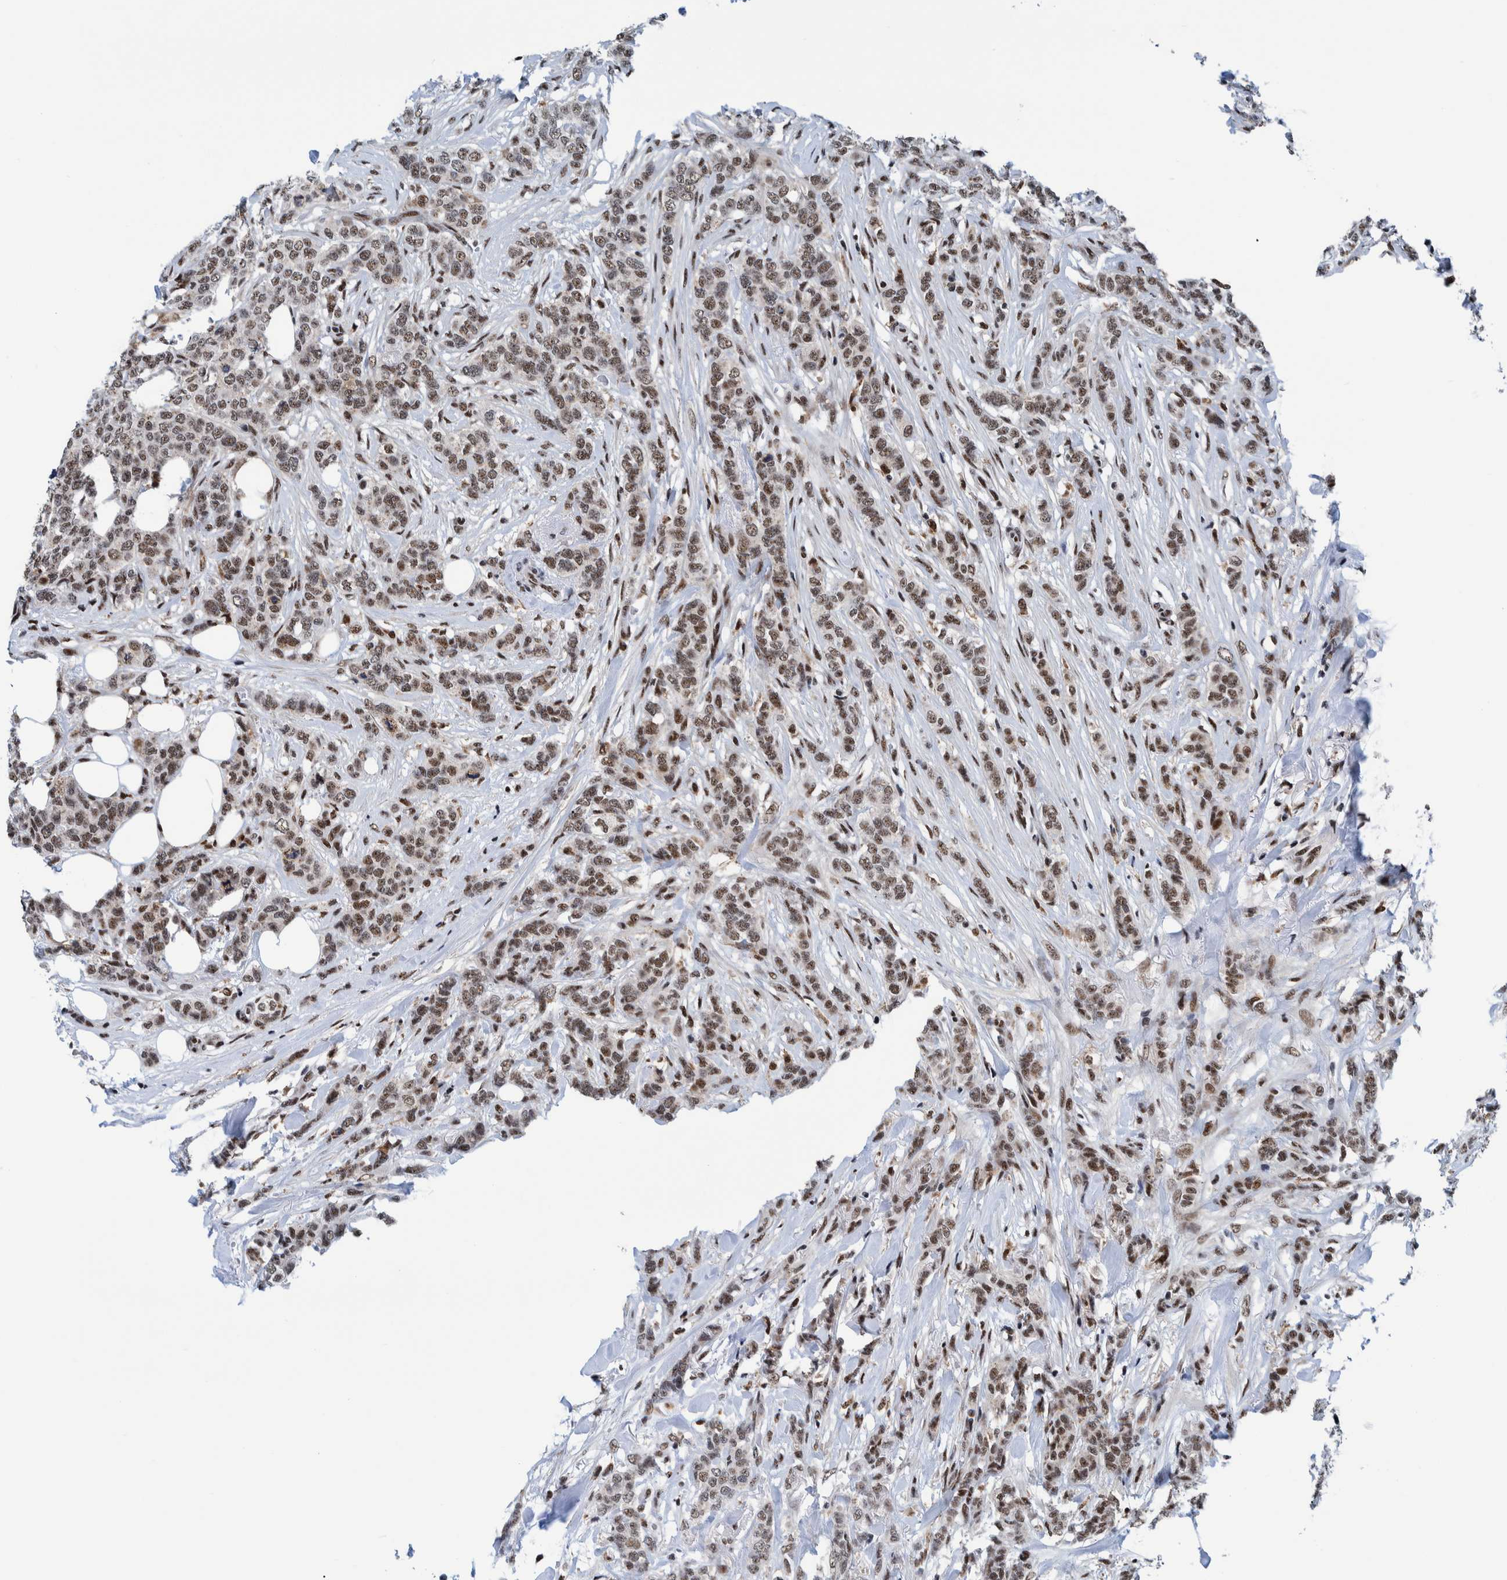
{"staining": {"intensity": "moderate", "quantity": ">75%", "location": "nuclear"}, "tissue": "breast cancer", "cell_type": "Tumor cells", "image_type": "cancer", "snomed": [{"axis": "morphology", "description": "Lobular carcinoma"}, {"axis": "topography", "description": "Skin"}, {"axis": "topography", "description": "Breast"}], "caption": "An immunohistochemistry (IHC) histopathology image of neoplastic tissue is shown. Protein staining in brown highlights moderate nuclear positivity in lobular carcinoma (breast) within tumor cells.", "gene": "EFTUD2", "patient": {"sex": "female", "age": 46}}